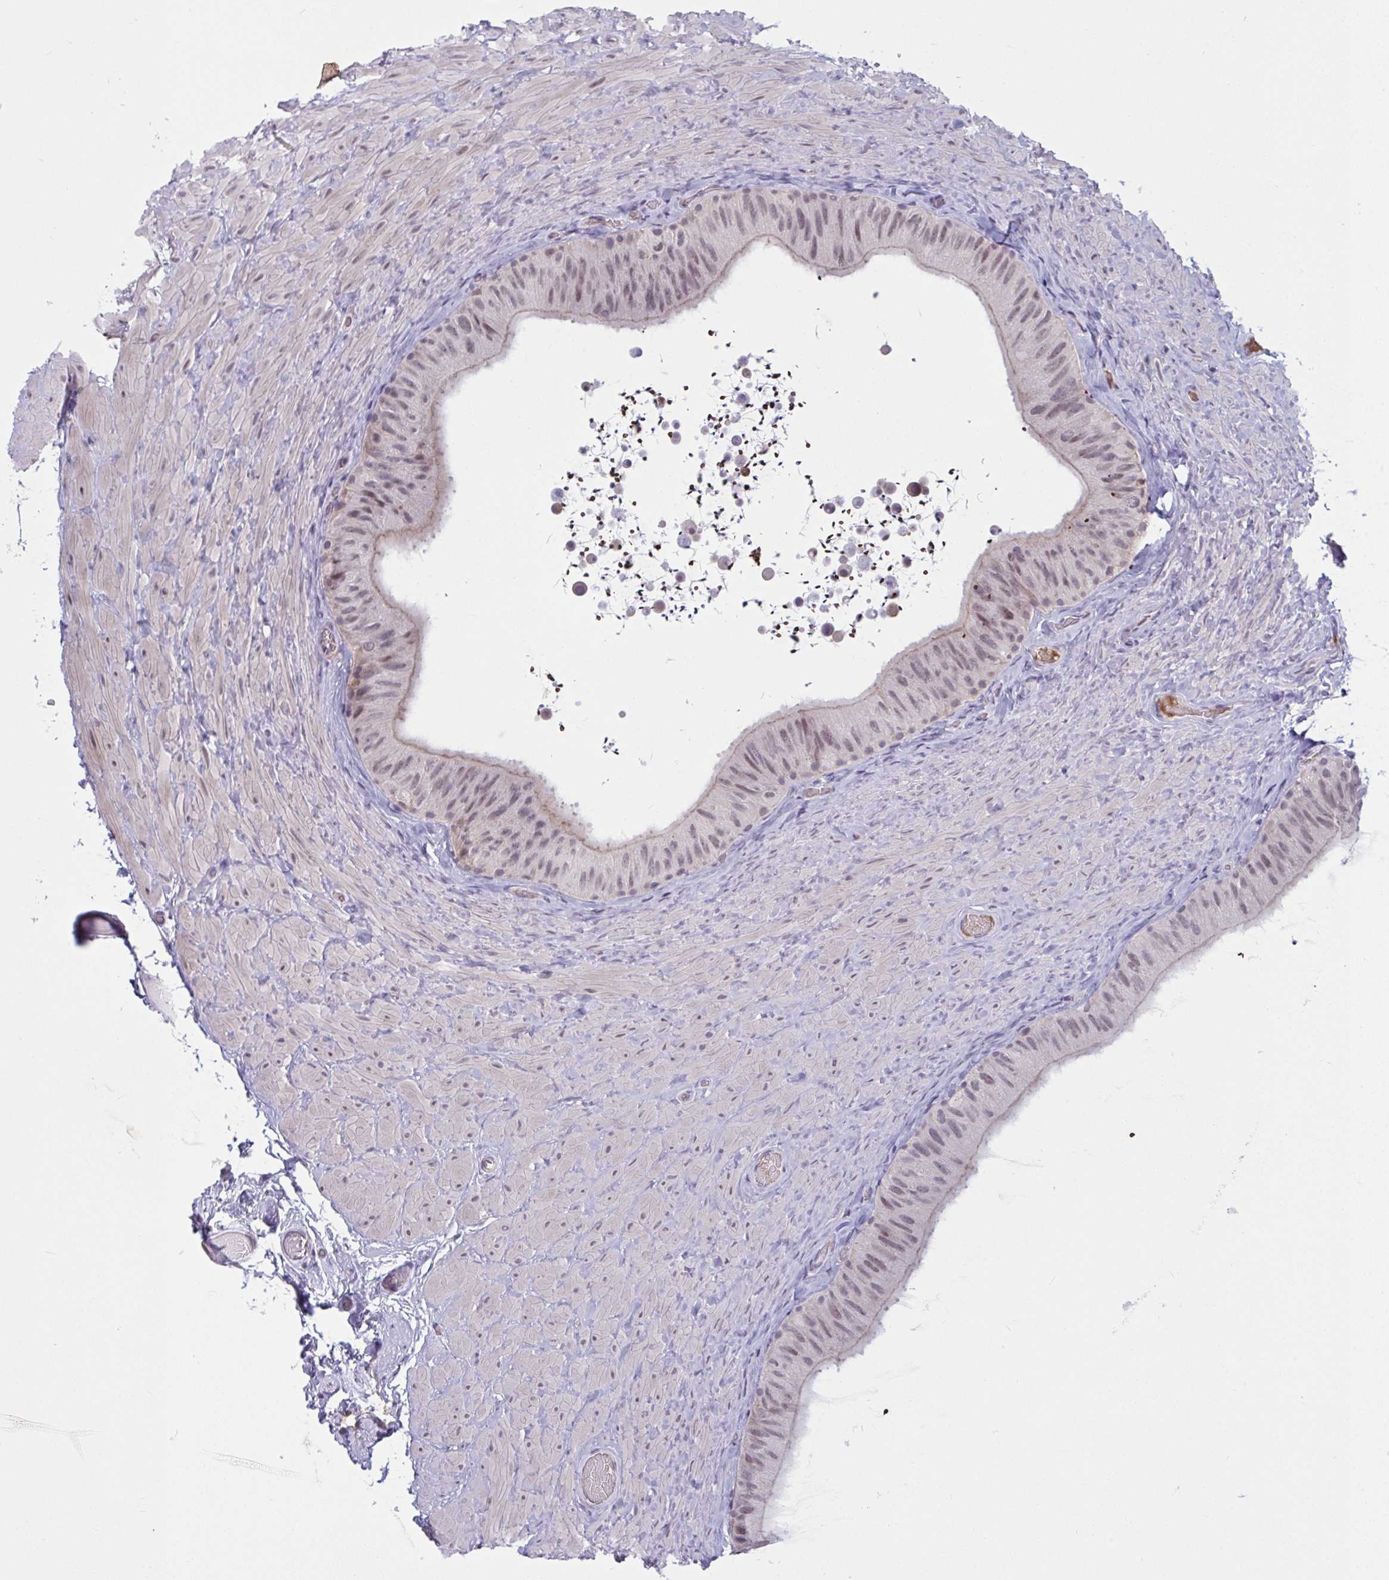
{"staining": {"intensity": "weak", "quantity": "25%-75%", "location": "cytoplasmic/membranous"}, "tissue": "epididymis", "cell_type": "Glandular cells", "image_type": "normal", "snomed": [{"axis": "morphology", "description": "Normal tissue, NOS"}, {"axis": "topography", "description": "Epididymis, spermatic cord, NOS"}, {"axis": "topography", "description": "Epididymis"}], "caption": "Immunohistochemical staining of unremarkable human epididymis reveals low levels of weak cytoplasmic/membranous expression in approximately 25%-75% of glandular cells. Using DAB (brown) and hematoxylin (blue) stains, captured at high magnification using brightfield microscopy.", "gene": "TTC7B", "patient": {"sex": "male", "age": 31}}